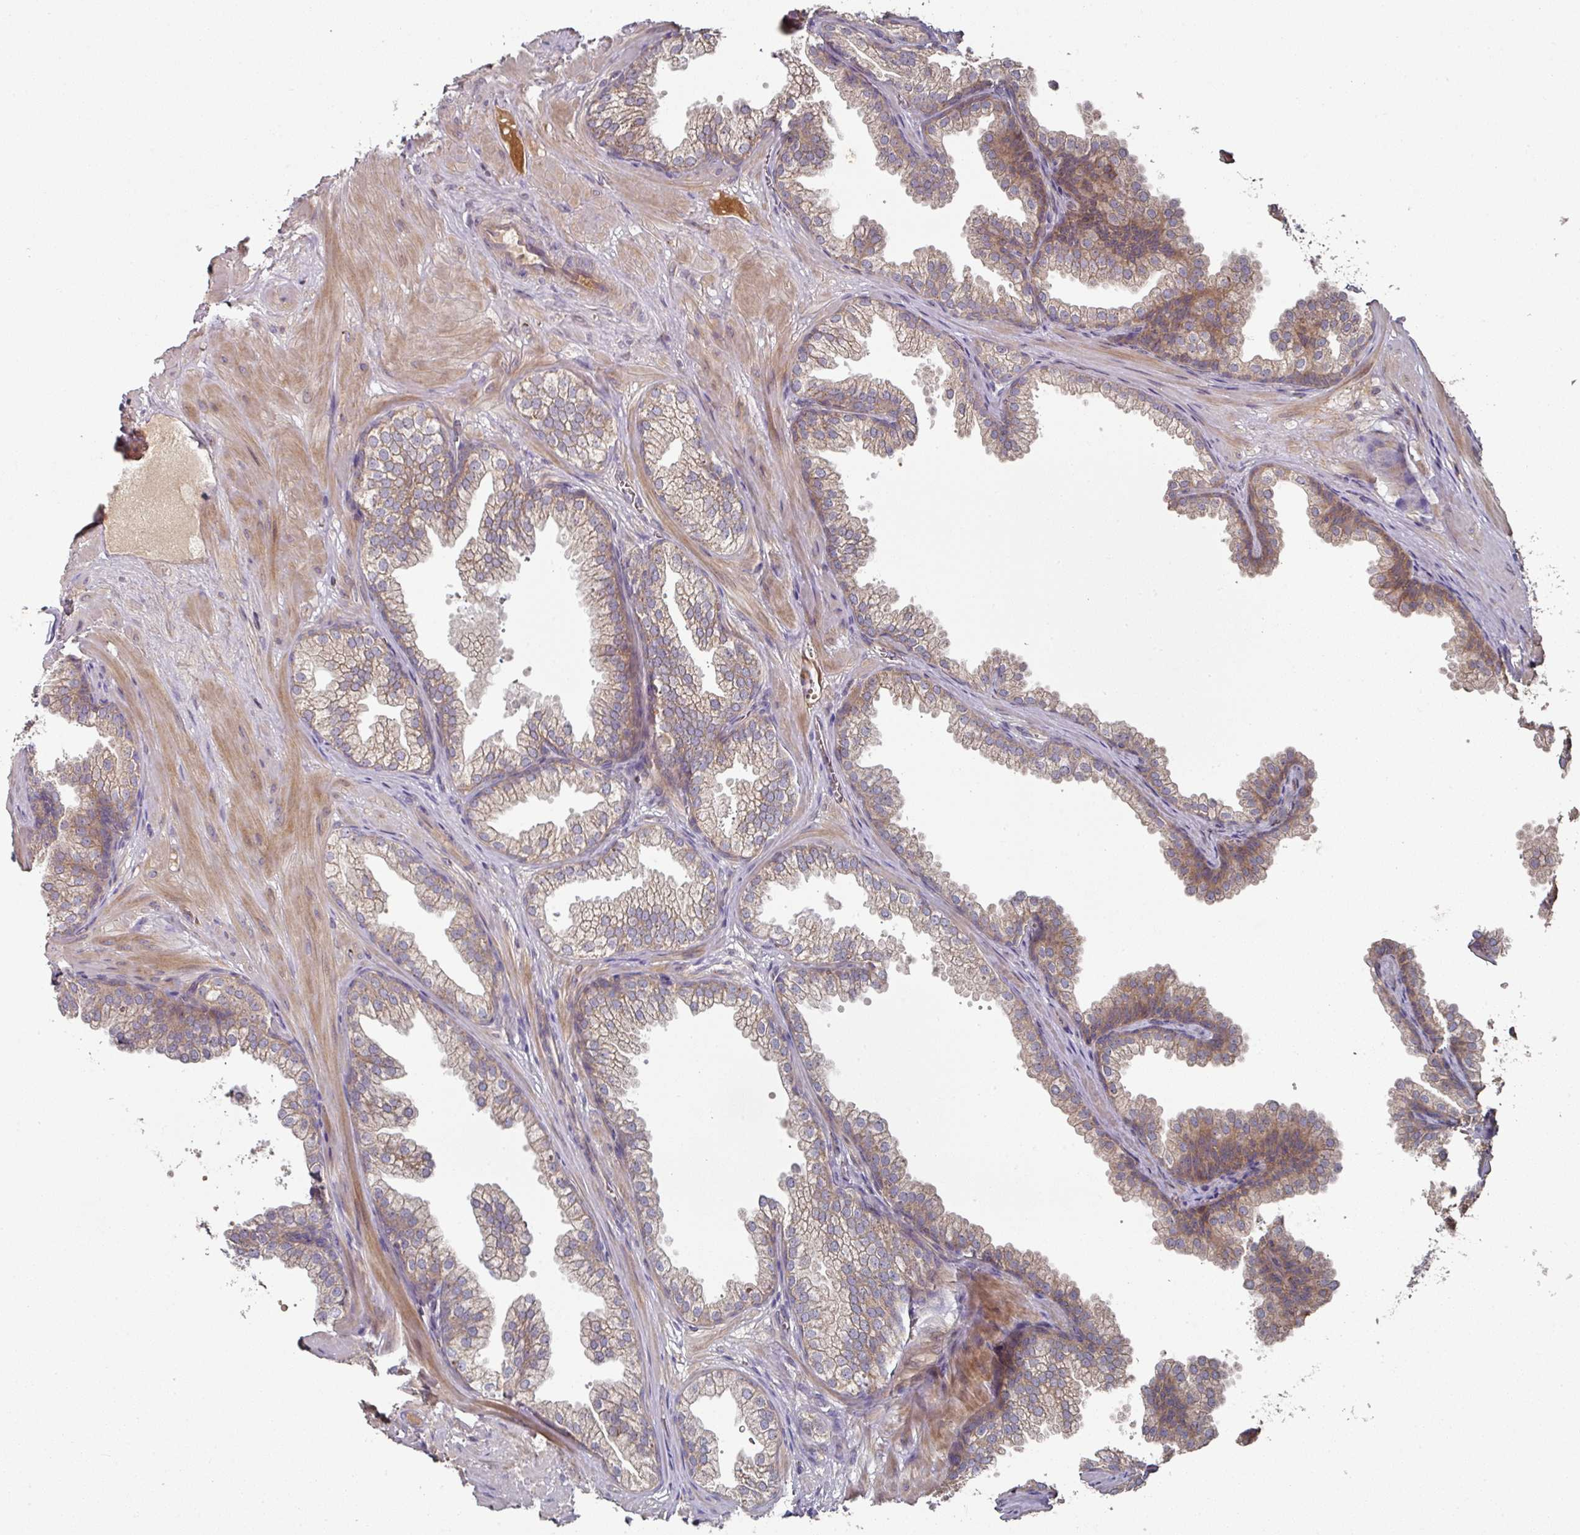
{"staining": {"intensity": "weak", "quantity": "25%-75%", "location": "cytoplasmic/membranous"}, "tissue": "prostate", "cell_type": "Glandular cells", "image_type": "normal", "snomed": [{"axis": "morphology", "description": "Normal tissue, NOS"}, {"axis": "topography", "description": "Prostate"}], "caption": "Immunohistochemistry (IHC) (DAB) staining of unremarkable prostate displays weak cytoplasmic/membranous protein expression in about 25%-75% of glandular cells.", "gene": "DNAJC7", "patient": {"sex": "male", "age": 37}}